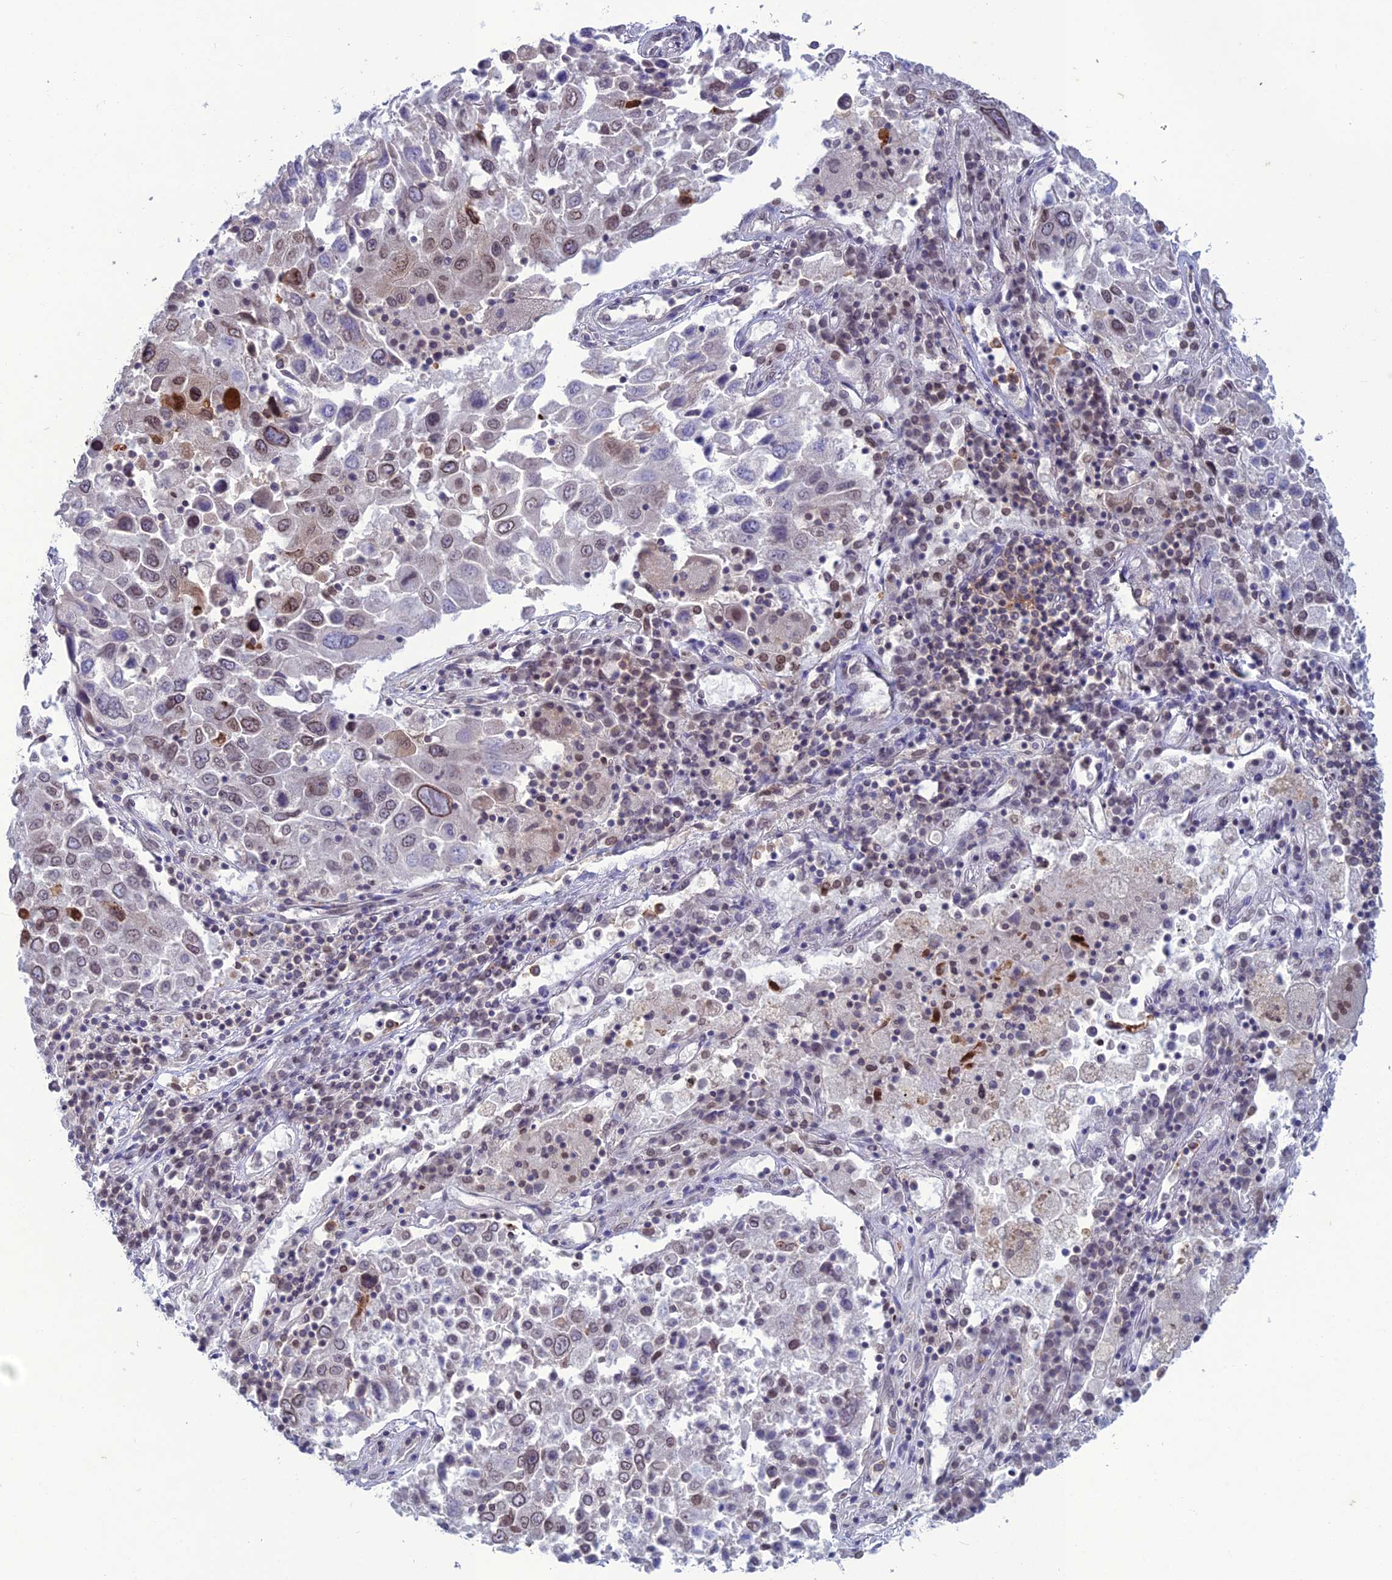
{"staining": {"intensity": "moderate", "quantity": "<25%", "location": "cytoplasmic/membranous,nuclear"}, "tissue": "lung cancer", "cell_type": "Tumor cells", "image_type": "cancer", "snomed": [{"axis": "morphology", "description": "Squamous cell carcinoma, NOS"}, {"axis": "topography", "description": "Lung"}], "caption": "Immunohistochemical staining of human squamous cell carcinoma (lung) exhibits low levels of moderate cytoplasmic/membranous and nuclear protein staining in approximately <25% of tumor cells. (DAB = brown stain, brightfield microscopy at high magnification).", "gene": "WDR46", "patient": {"sex": "male", "age": 65}}